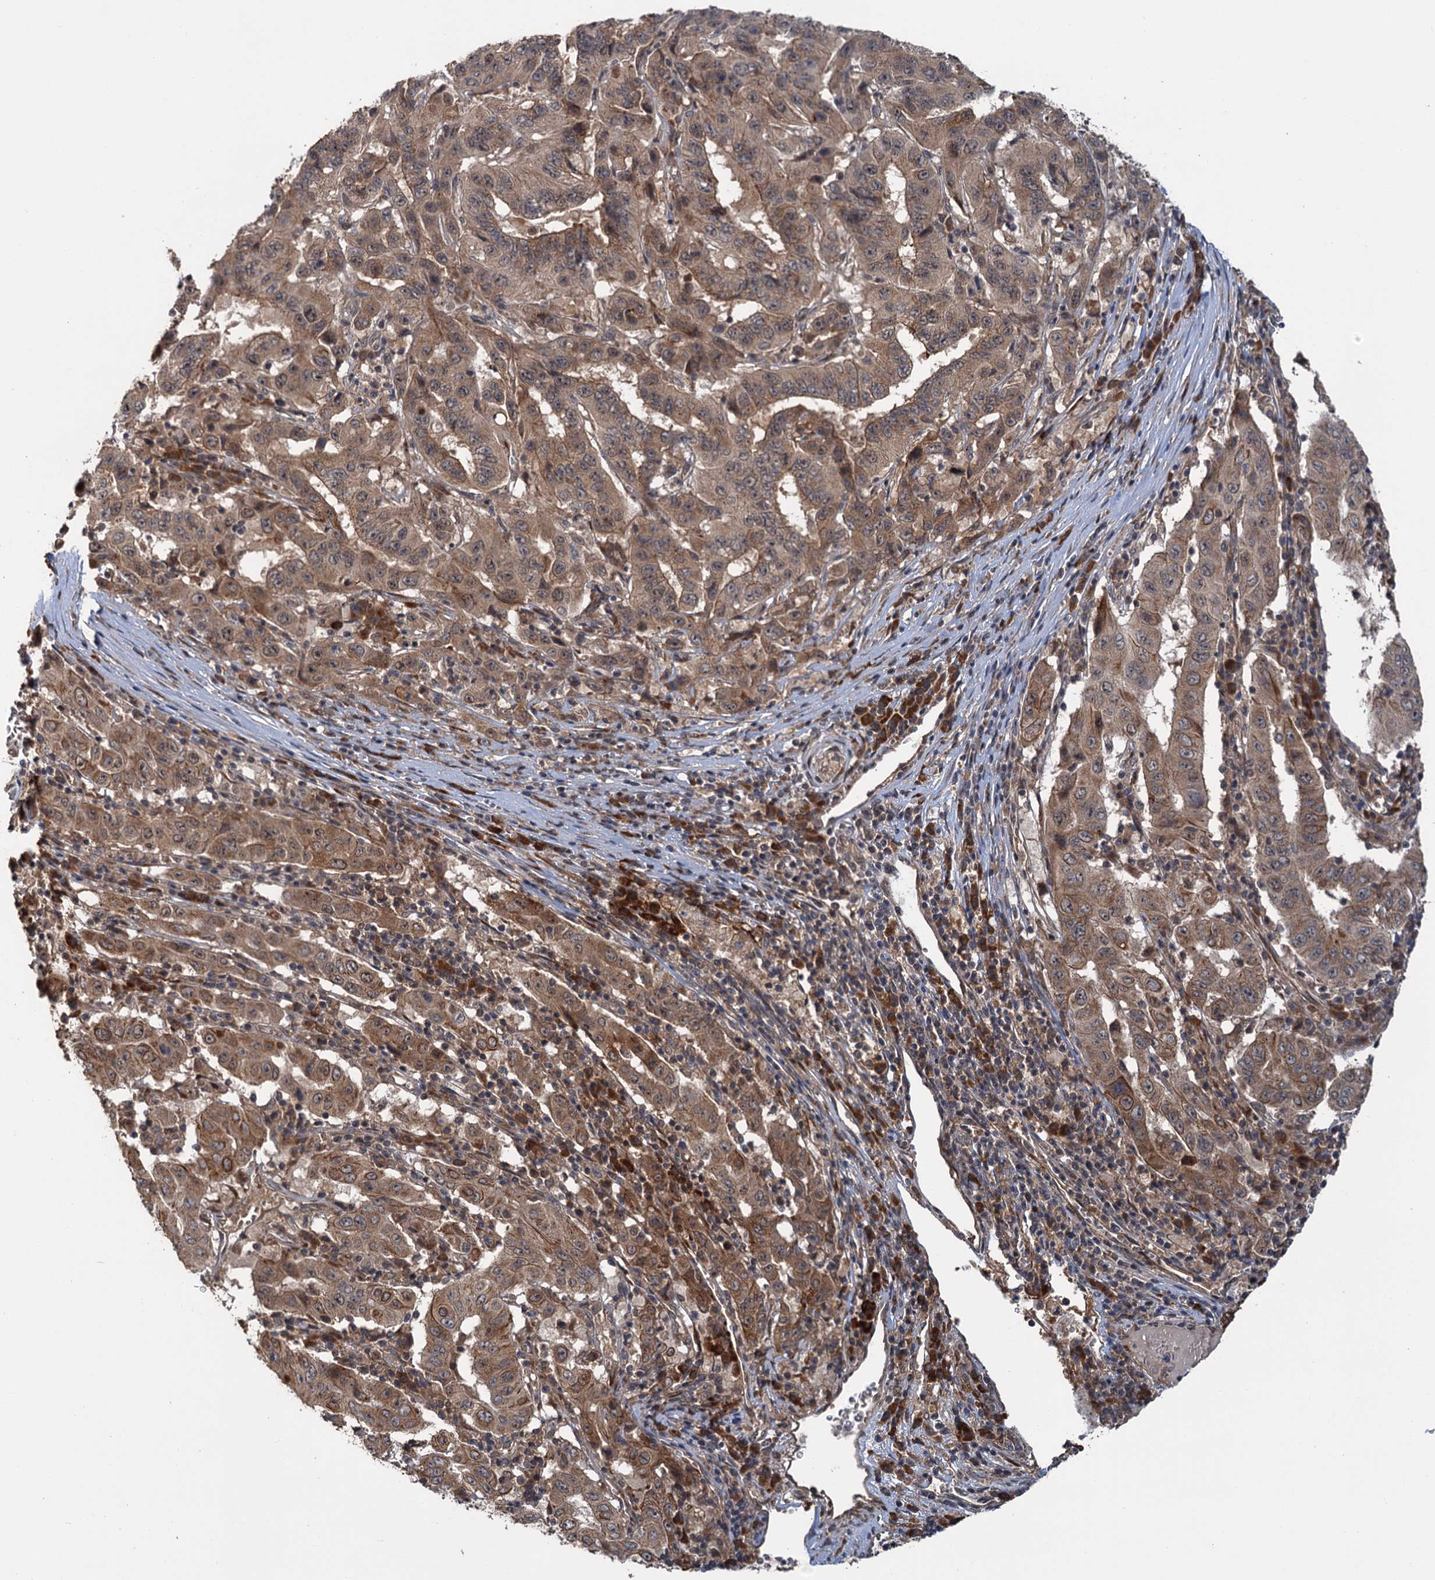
{"staining": {"intensity": "moderate", "quantity": ">75%", "location": "cytoplasmic/membranous"}, "tissue": "pancreatic cancer", "cell_type": "Tumor cells", "image_type": "cancer", "snomed": [{"axis": "morphology", "description": "Adenocarcinoma, NOS"}, {"axis": "topography", "description": "Pancreas"}], "caption": "Immunohistochemical staining of pancreatic cancer (adenocarcinoma) reveals medium levels of moderate cytoplasmic/membranous protein positivity in about >75% of tumor cells. (brown staining indicates protein expression, while blue staining denotes nuclei).", "gene": "KANSL2", "patient": {"sex": "male", "age": 63}}